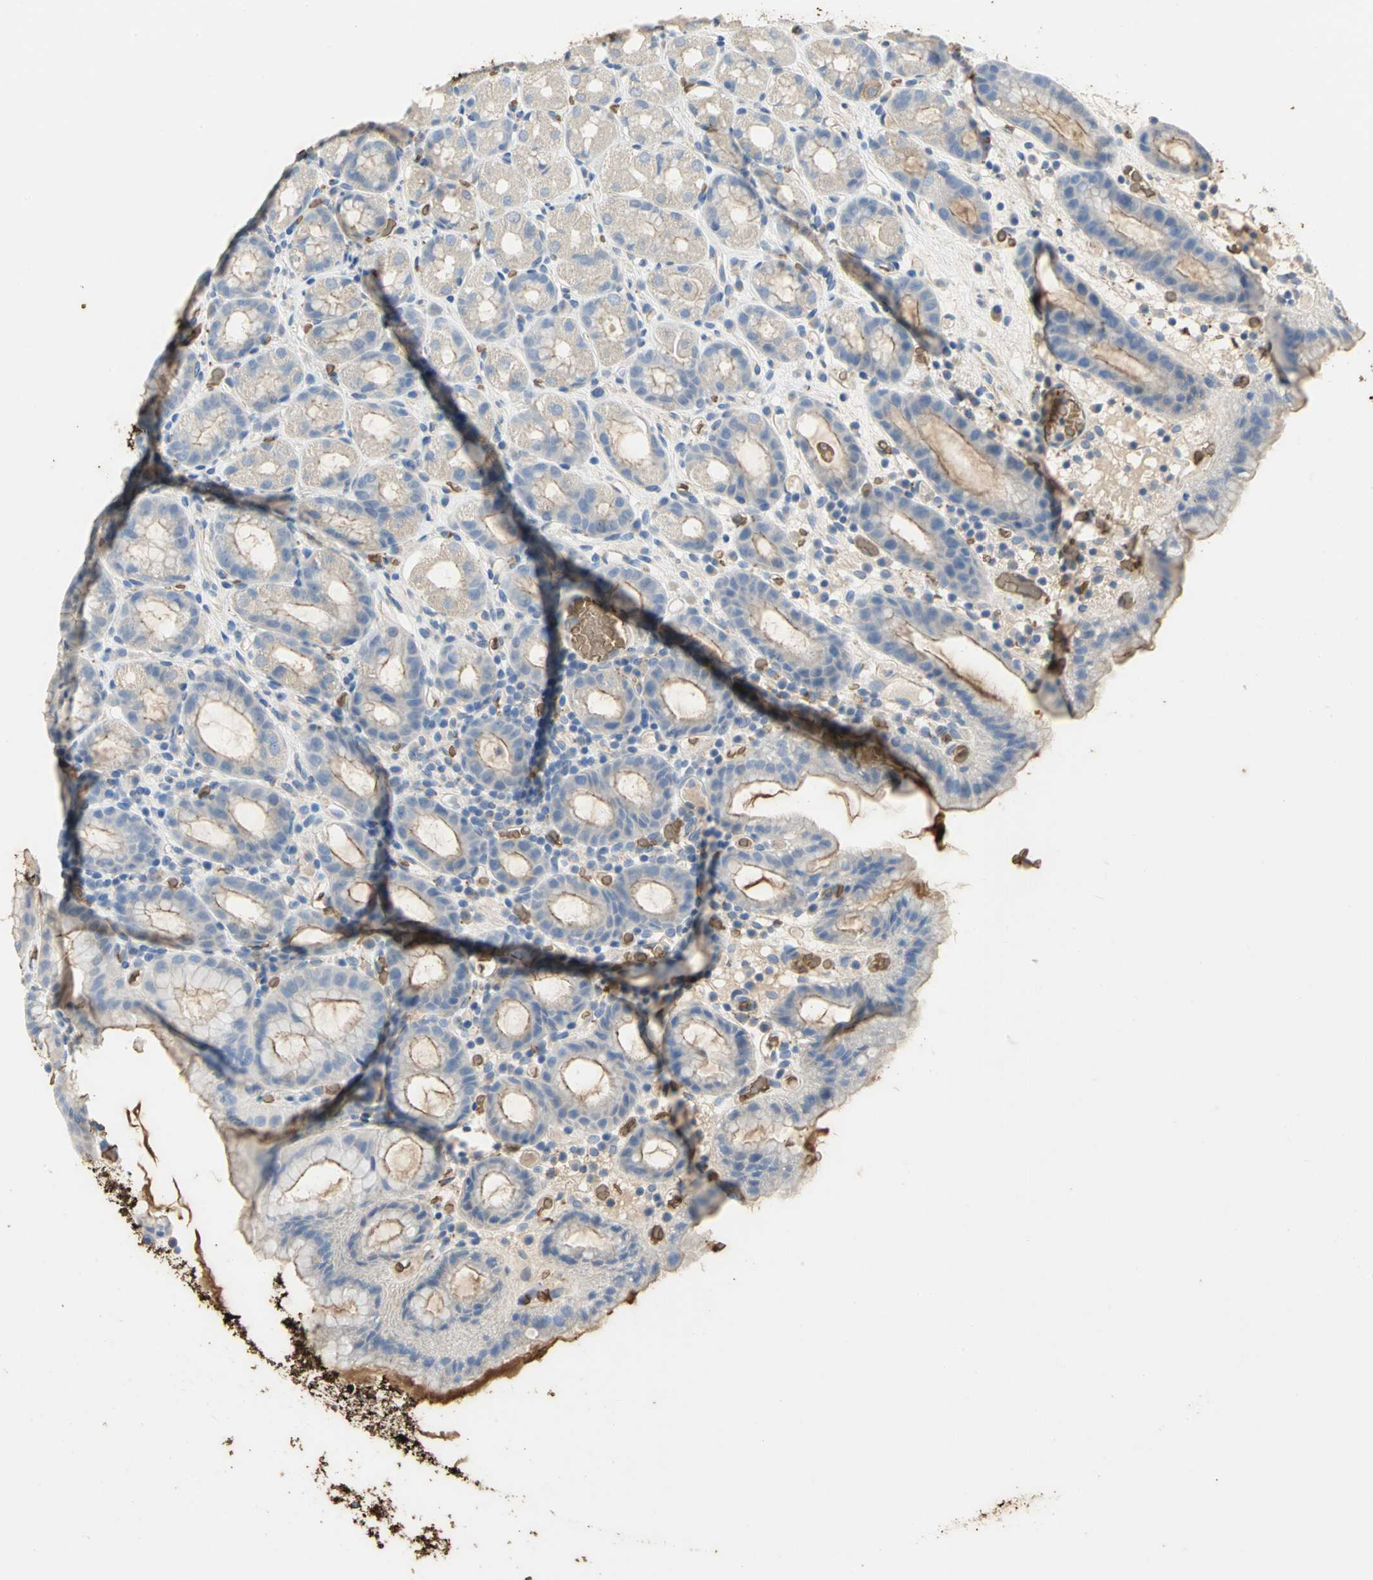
{"staining": {"intensity": "moderate", "quantity": ">75%", "location": "cytoplasmic/membranous"}, "tissue": "stomach", "cell_type": "Glandular cells", "image_type": "normal", "snomed": [{"axis": "morphology", "description": "Normal tissue, NOS"}, {"axis": "topography", "description": "Stomach, upper"}], "caption": "Immunohistochemistry (IHC) of benign human stomach demonstrates medium levels of moderate cytoplasmic/membranous staining in approximately >75% of glandular cells.", "gene": "TREM1", "patient": {"sex": "male", "age": 68}}